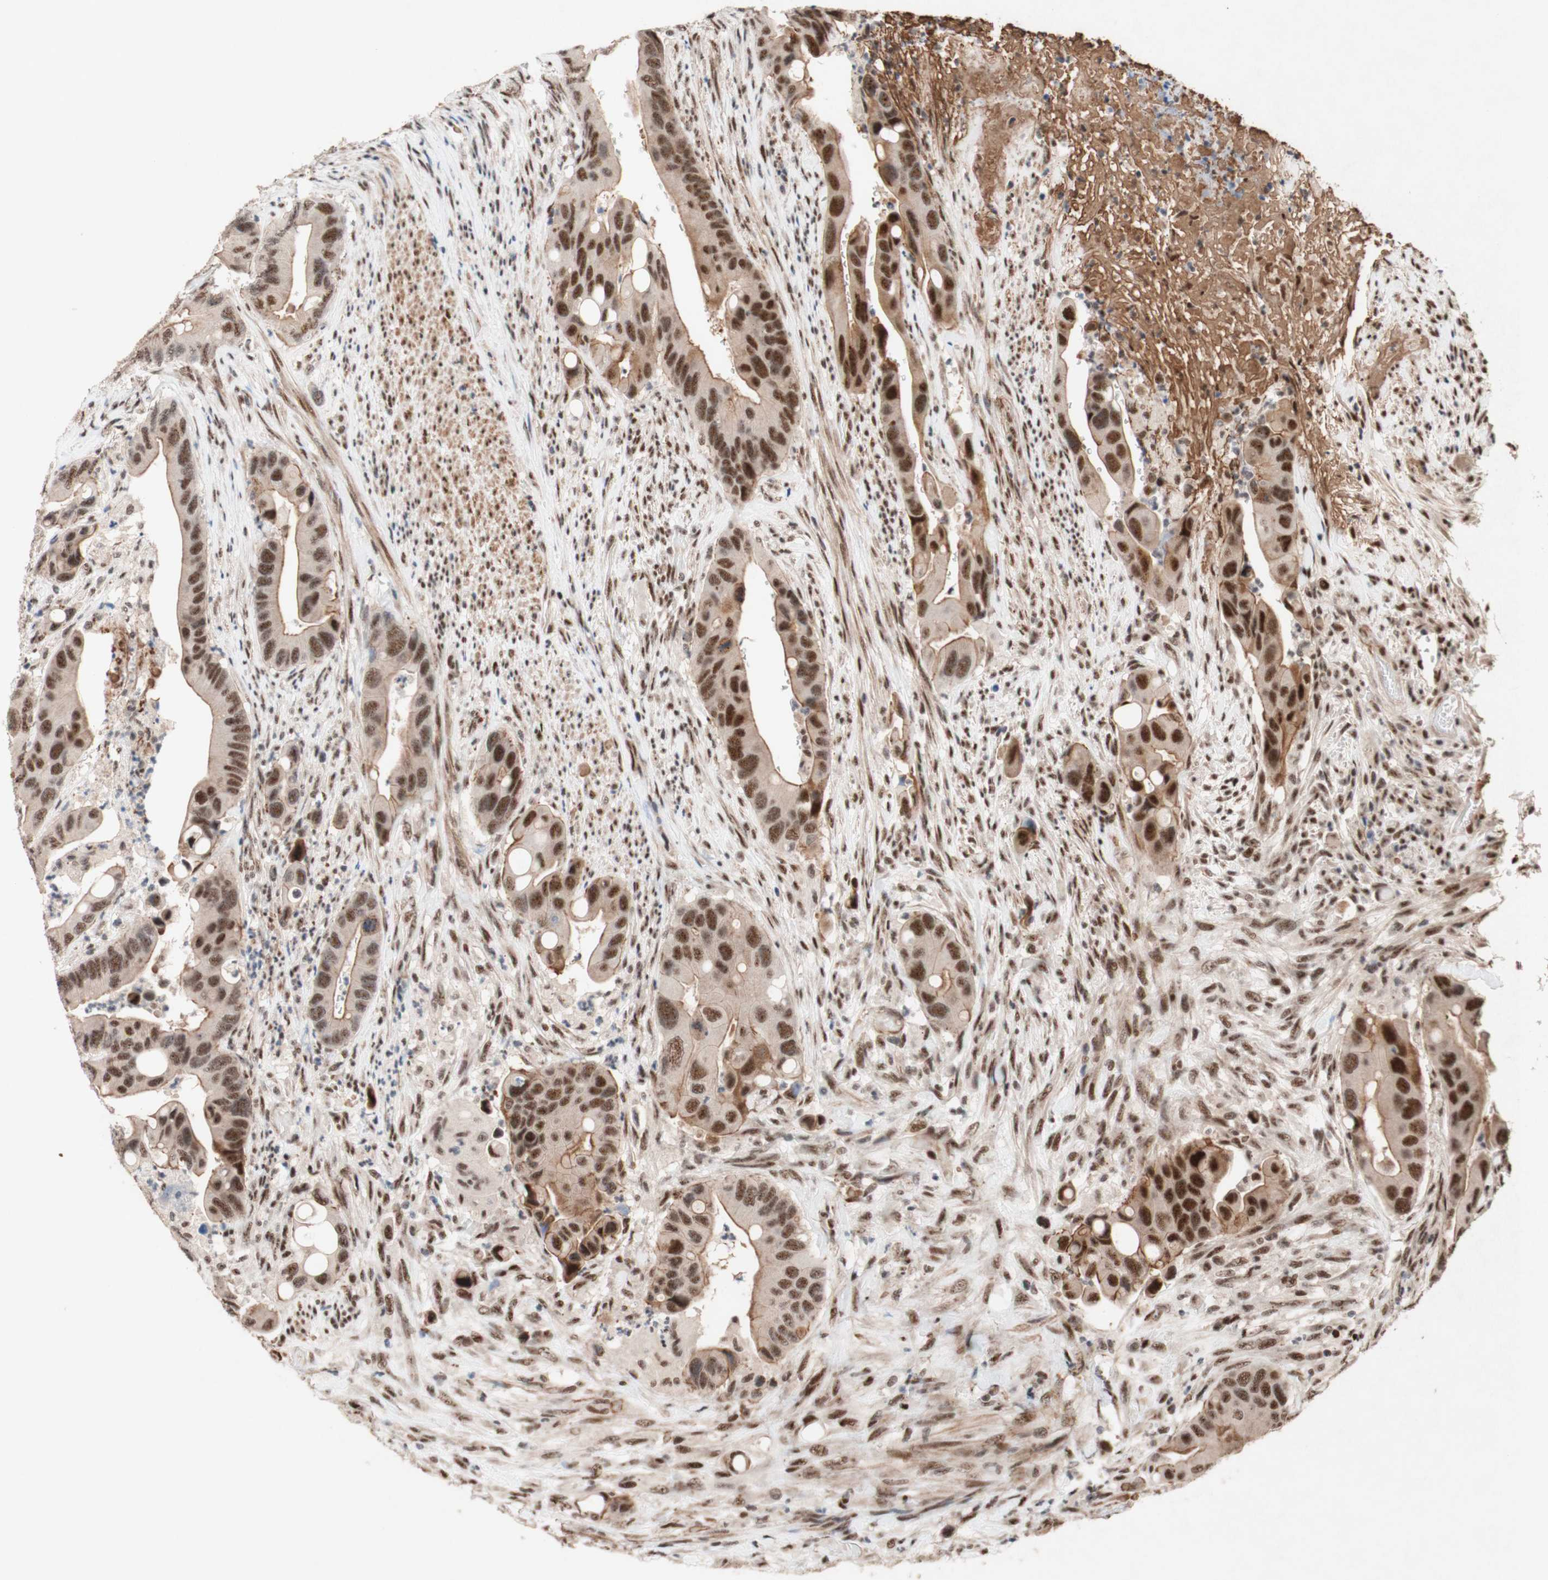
{"staining": {"intensity": "moderate", "quantity": ">75%", "location": "nuclear"}, "tissue": "colorectal cancer", "cell_type": "Tumor cells", "image_type": "cancer", "snomed": [{"axis": "morphology", "description": "Adenocarcinoma, NOS"}, {"axis": "topography", "description": "Rectum"}], "caption": "A histopathology image of human adenocarcinoma (colorectal) stained for a protein reveals moderate nuclear brown staining in tumor cells.", "gene": "TLE1", "patient": {"sex": "female", "age": 57}}